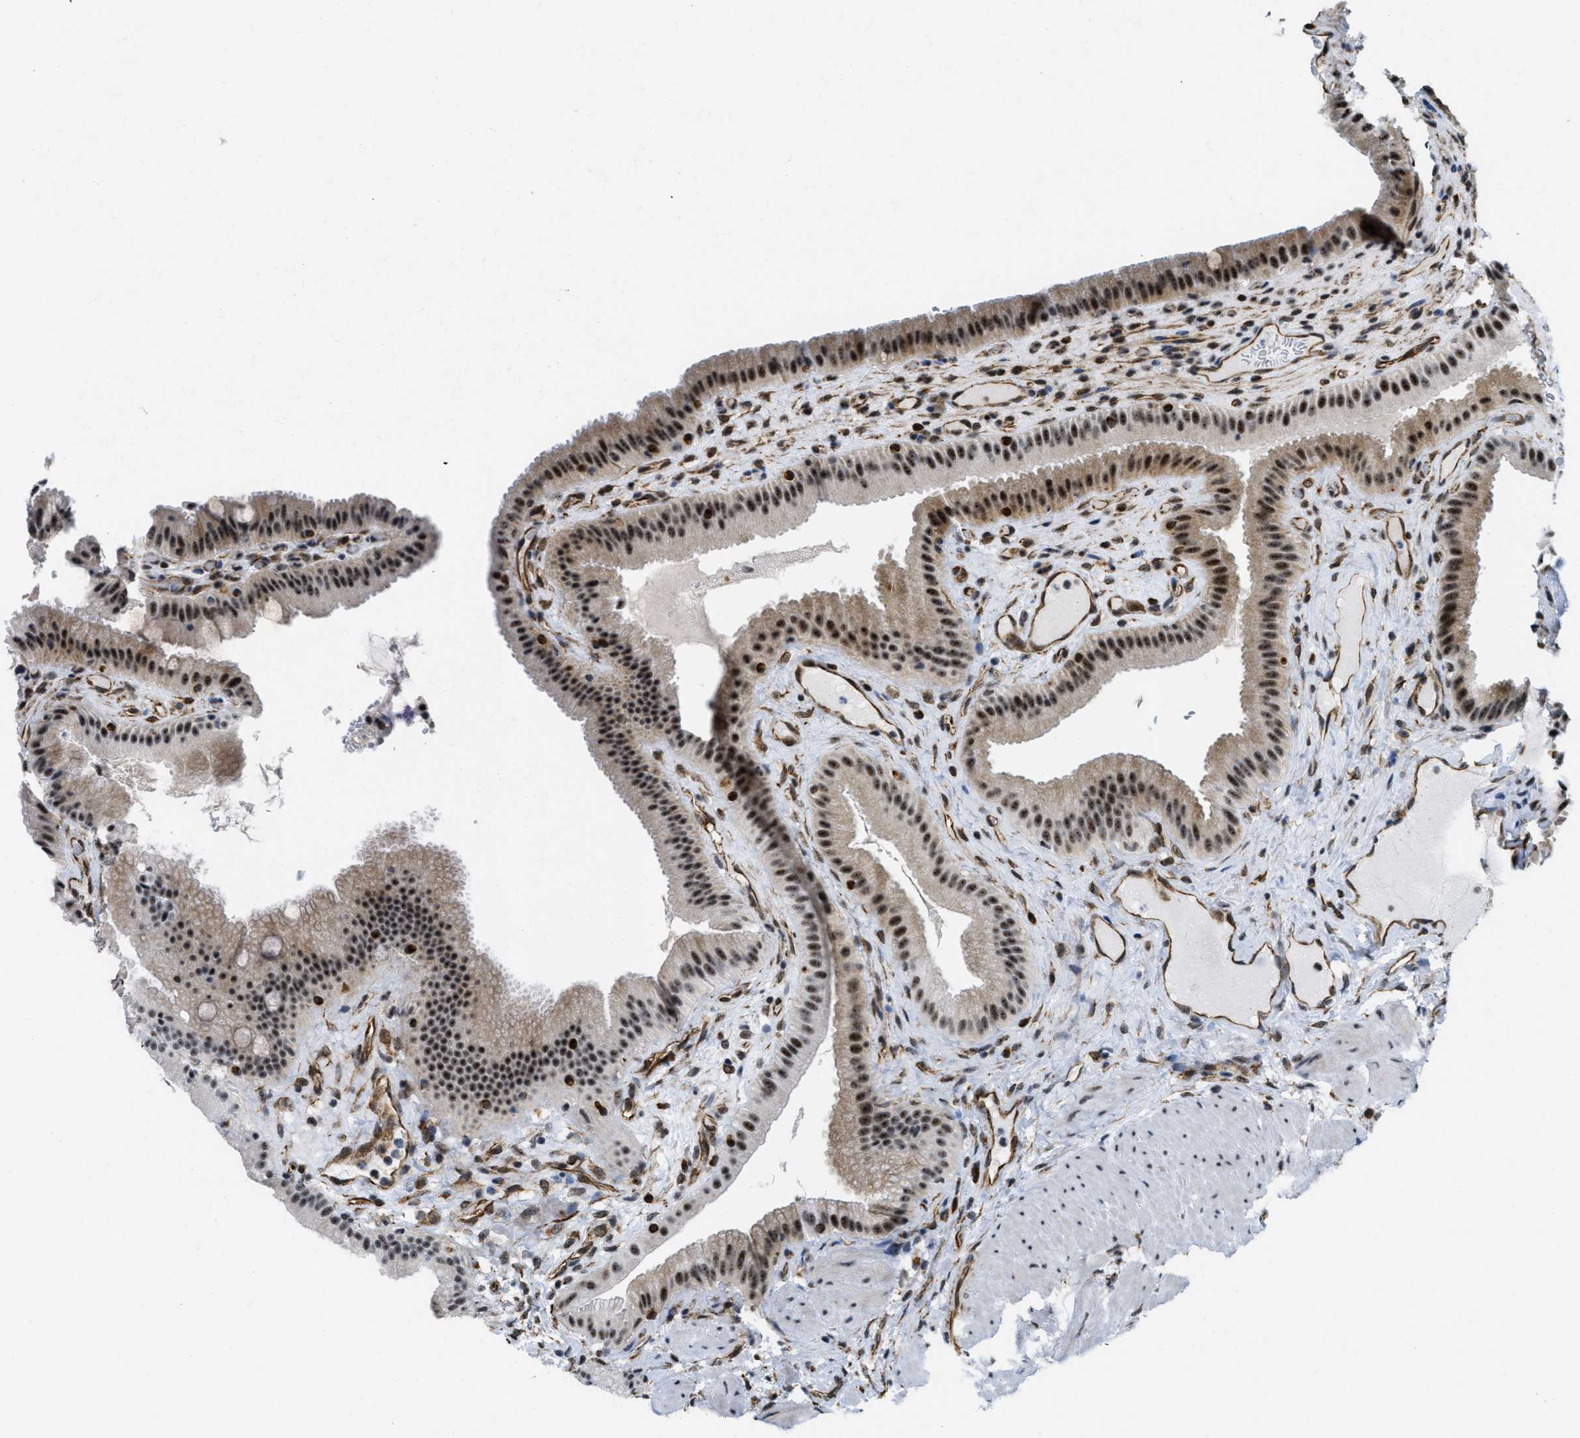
{"staining": {"intensity": "moderate", "quantity": ">75%", "location": "nuclear"}, "tissue": "gallbladder", "cell_type": "Glandular cells", "image_type": "normal", "snomed": [{"axis": "morphology", "description": "Normal tissue, NOS"}, {"axis": "topography", "description": "Gallbladder"}], "caption": "Approximately >75% of glandular cells in normal gallbladder reveal moderate nuclear protein positivity as visualized by brown immunohistochemical staining.", "gene": "LRRC8B", "patient": {"sex": "male", "age": 49}}